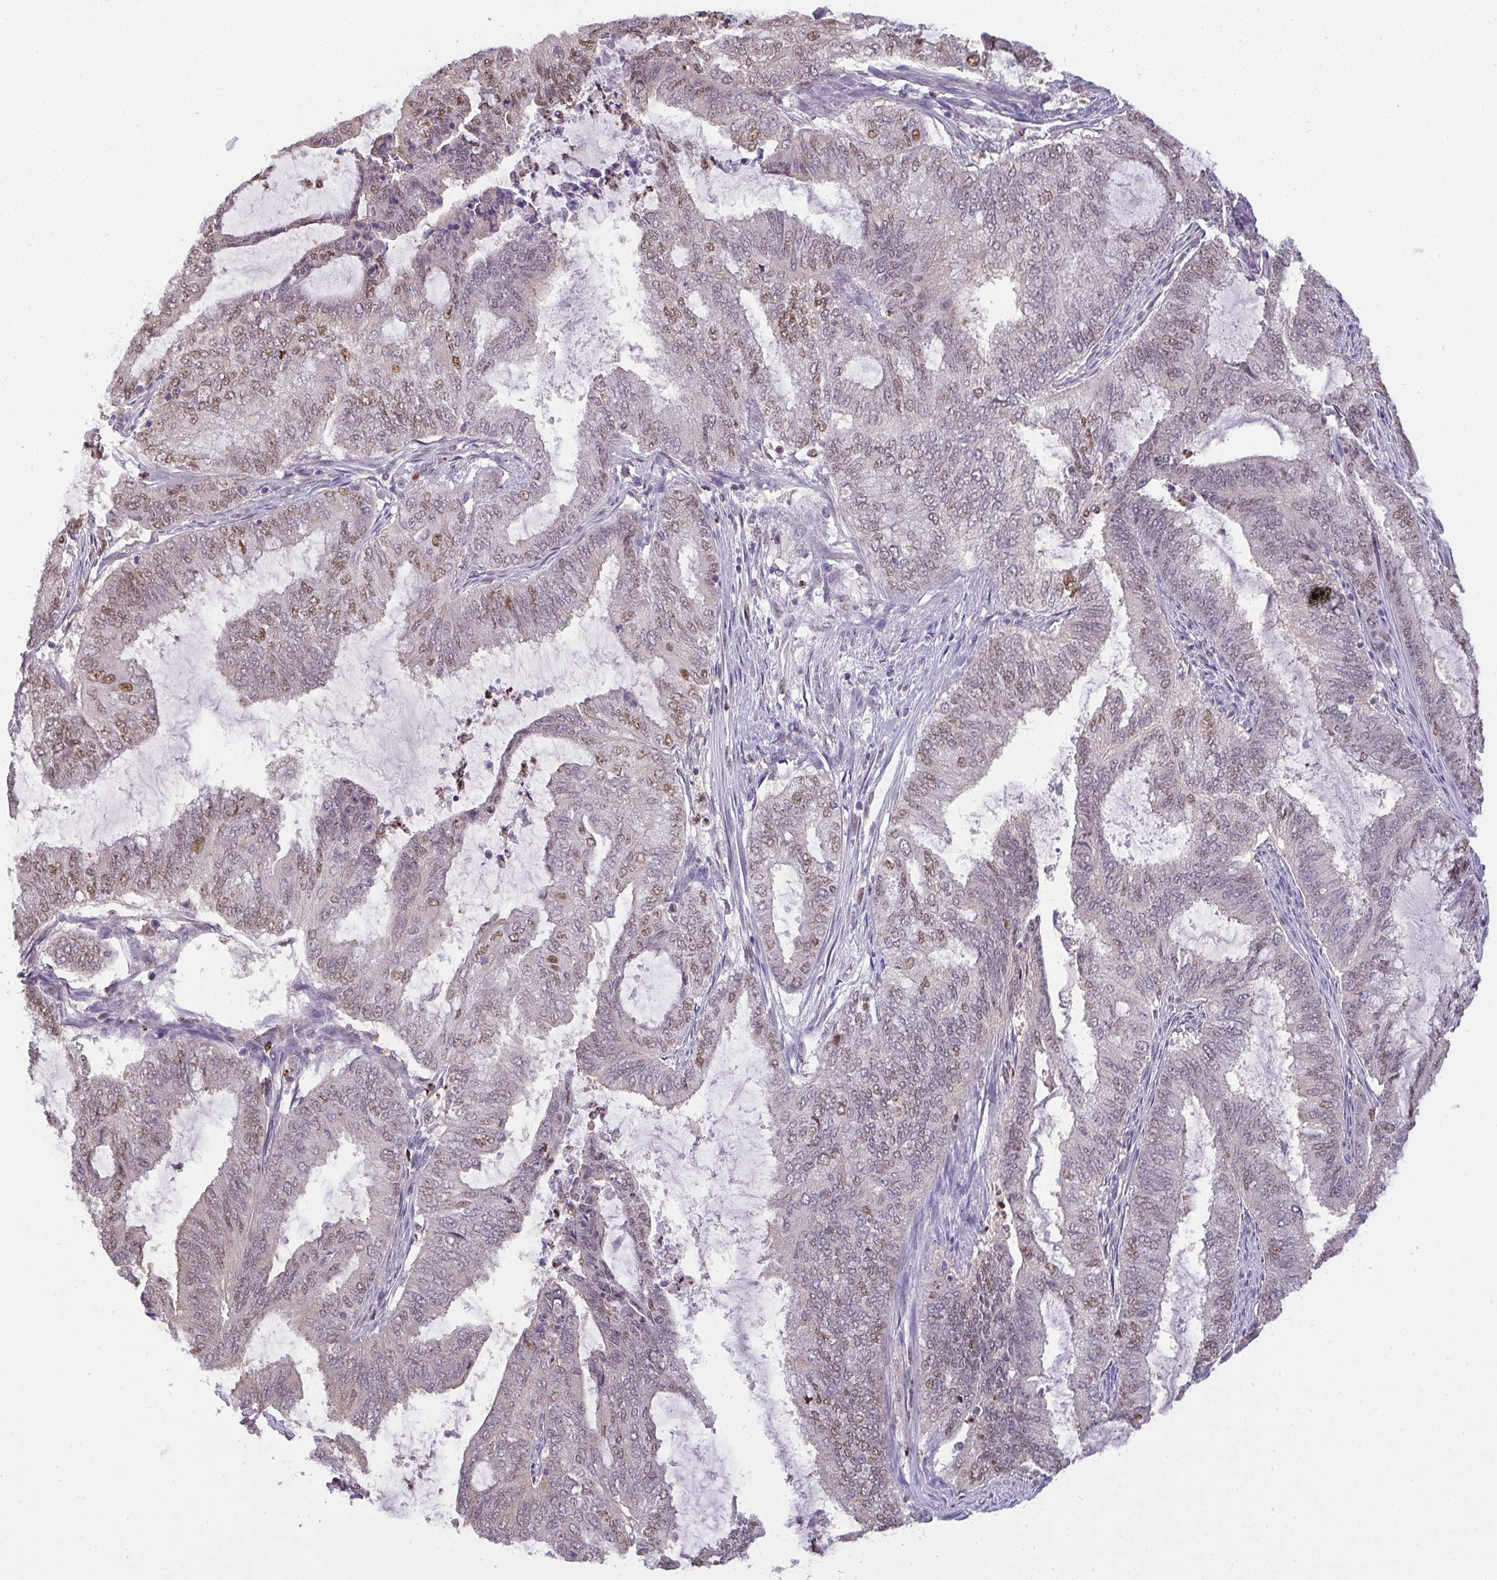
{"staining": {"intensity": "weak", "quantity": "25%-75%", "location": "nuclear"}, "tissue": "endometrial cancer", "cell_type": "Tumor cells", "image_type": "cancer", "snomed": [{"axis": "morphology", "description": "Adenocarcinoma, NOS"}, {"axis": "topography", "description": "Endometrium"}], "caption": "DAB (3,3'-diaminobenzidine) immunohistochemical staining of endometrial adenocarcinoma shows weak nuclear protein staining in approximately 25%-75% of tumor cells.", "gene": "BBX", "patient": {"sex": "female", "age": 51}}